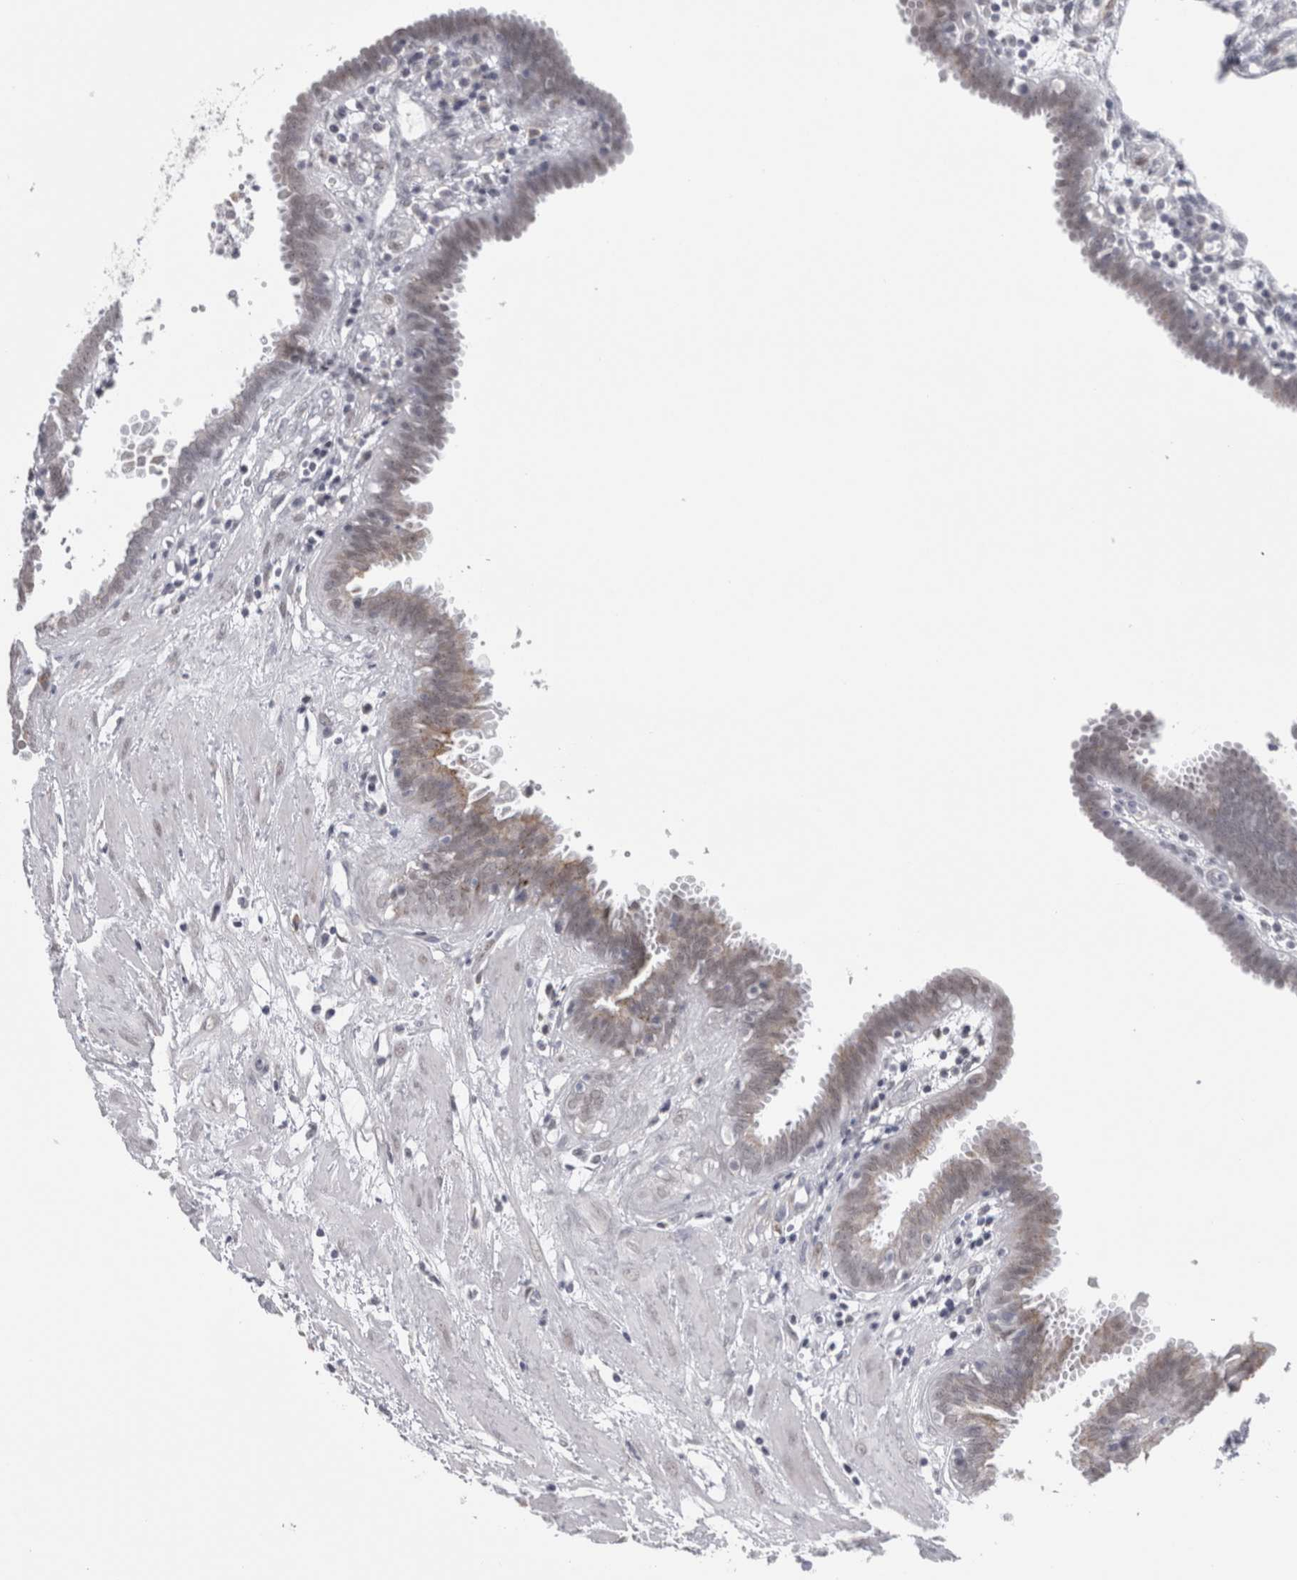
{"staining": {"intensity": "weak", "quantity": "<25%", "location": "cytoplasmic/membranous"}, "tissue": "fallopian tube", "cell_type": "Glandular cells", "image_type": "normal", "snomed": [{"axis": "morphology", "description": "Normal tissue, NOS"}, {"axis": "topography", "description": "Fallopian tube"}, {"axis": "topography", "description": "Placenta"}], "caption": "This micrograph is of benign fallopian tube stained with immunohistochemistry to label a protein in brown with the nuclei are counter-stained blue. There is no positivity in glandular cells. The staining is performed using DAB (3,3'-diaminobenzidine) brown chromogen with nuclei counter-stained in using hematoxylin.", "gene": "PLIN1", "patient": {"sex": "female", "age": 32}}